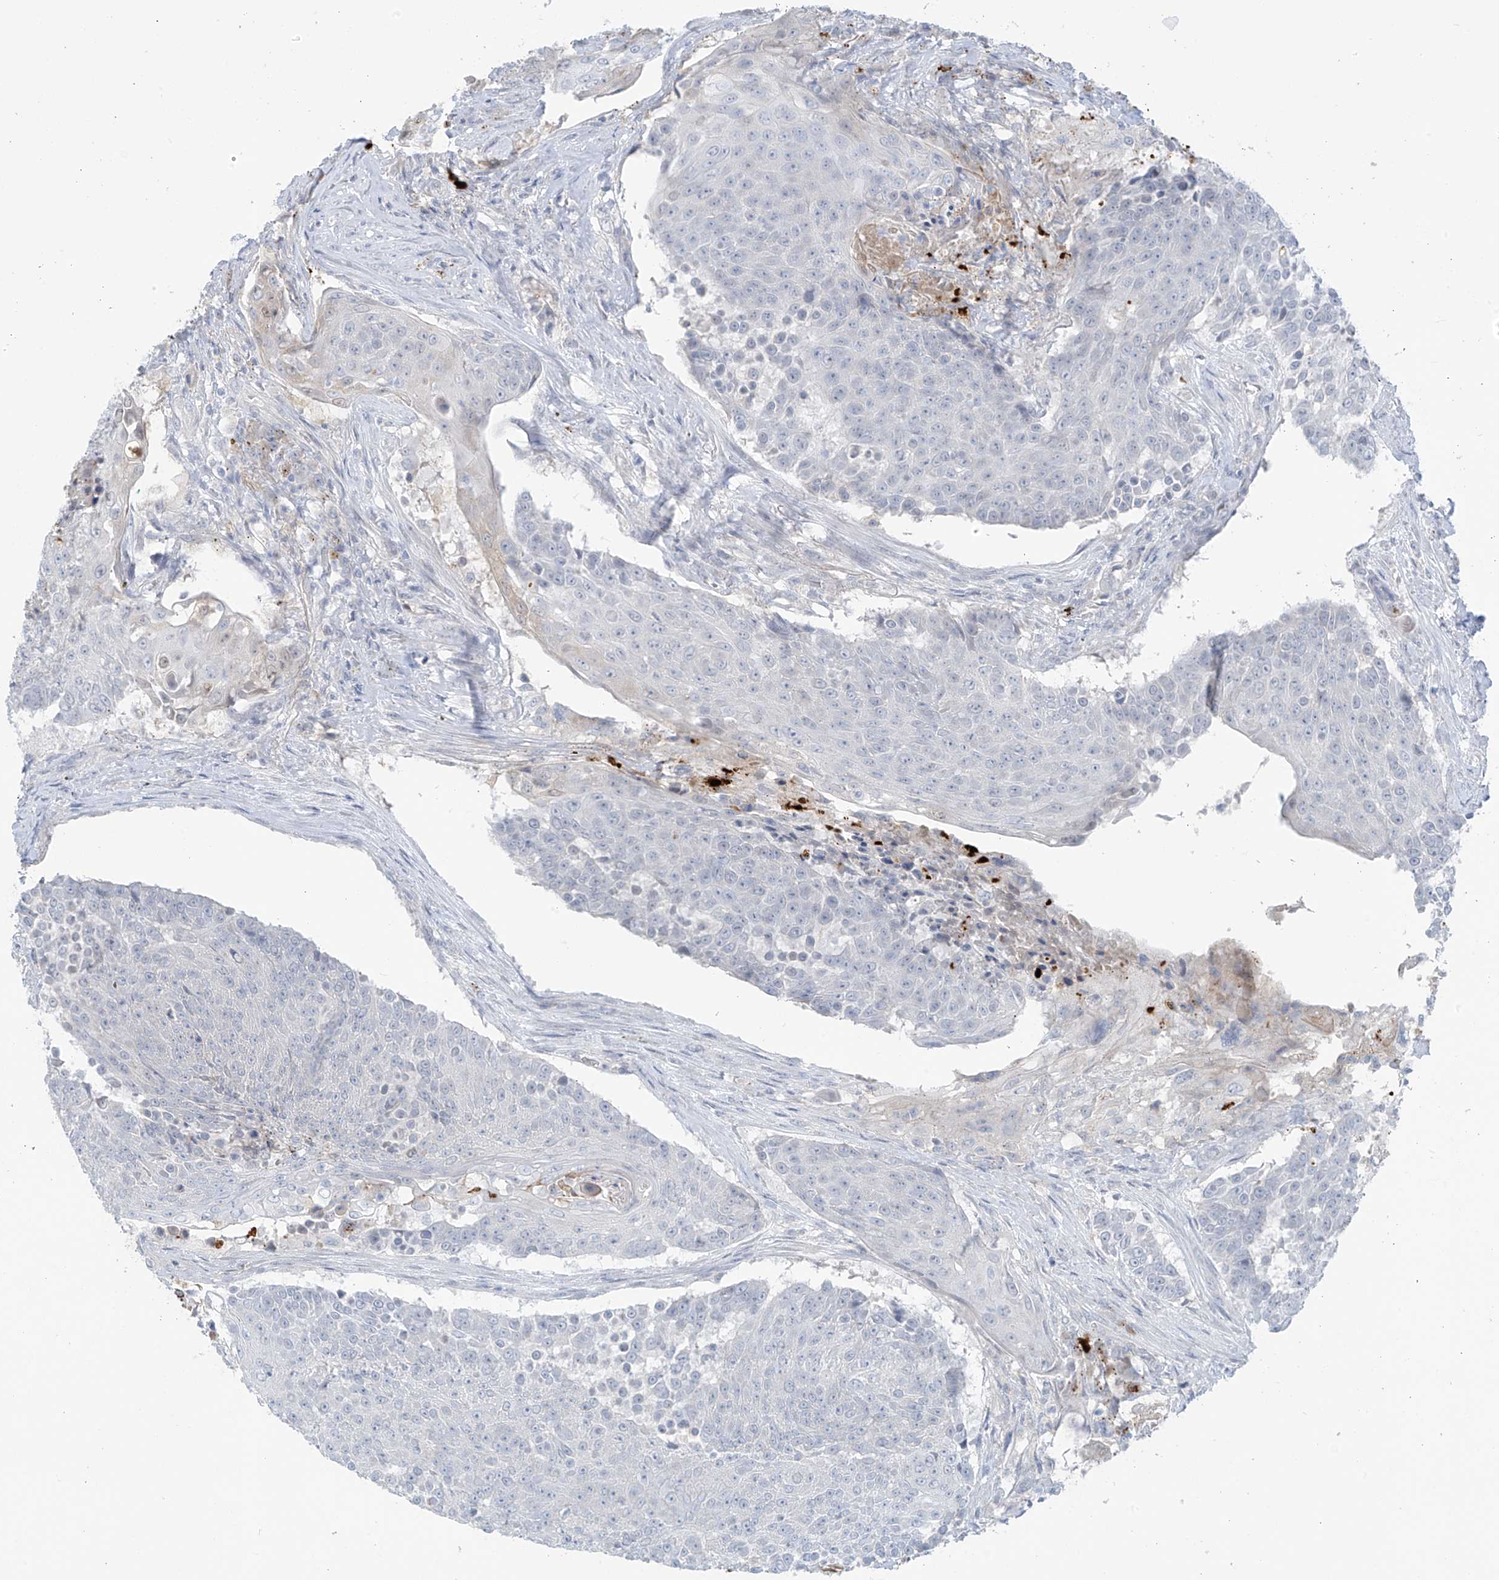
{"staining": {"intensity": "negative", "quantity": "none", "location": "none"}, "tissue": "urothelial cancer", "cell_type": "Tumor cells", "image_type": "cancer", "snomed": [{"axis": "morphology", "description": "Urothelial carcinoma, High grade"}, {"axis": "topography", "description": "Urinary bladder"}], "caption": "Immunohistochemical staining of high-grade urothelial carcinoma exhibits no significant staining in tumor cells. The staining was performed using DAB (3,3'-diaminobenzidine) to visualize the protein expression in brown, while the nuclei were stained in blue with hematoxylin (Magnification: 20x).", "gene": "ZNF793", "patient": {"sex": "female", "age": 63}}